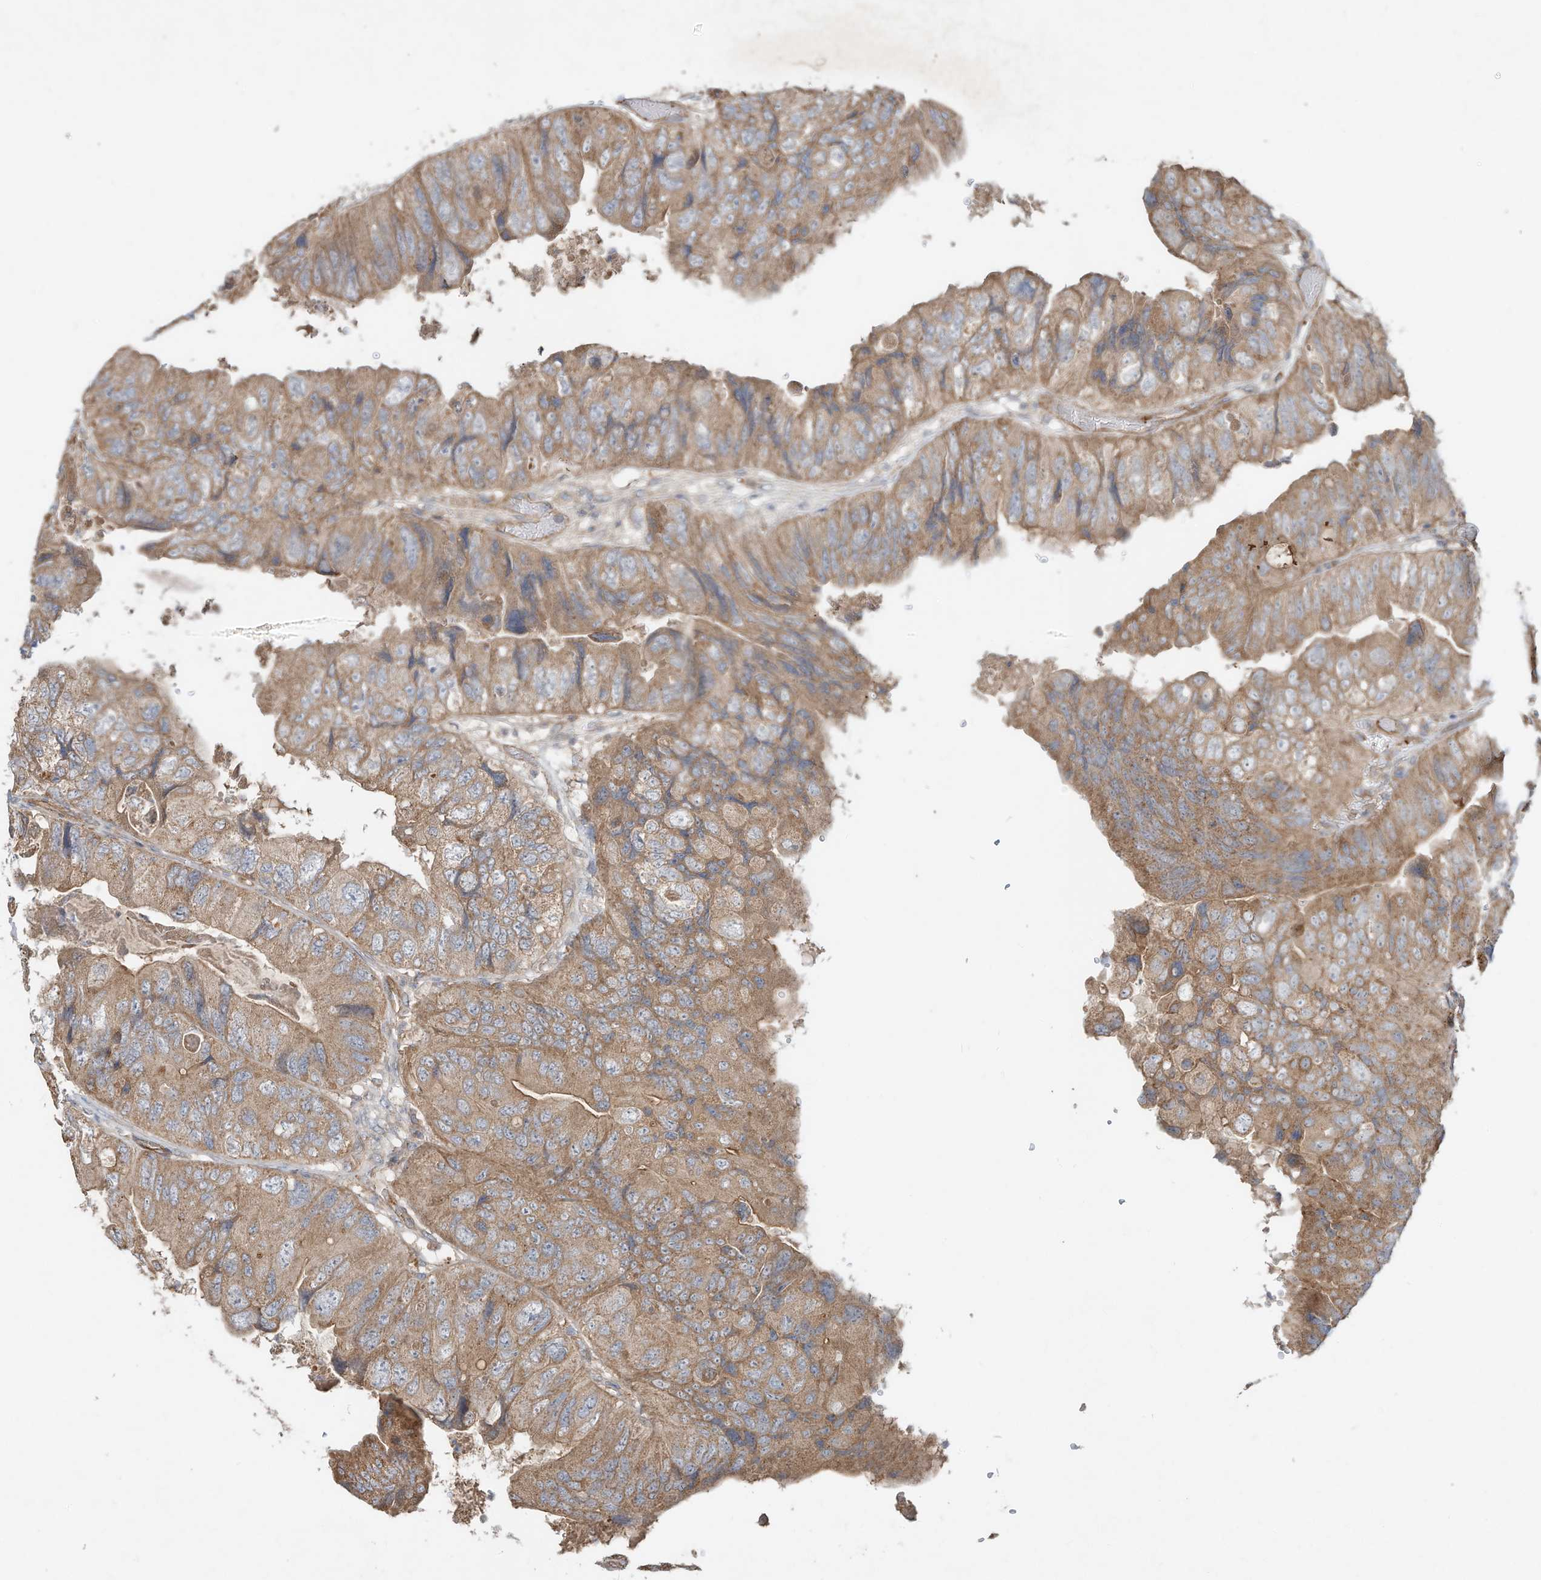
{"staining": {"intensity": "moderate", "quantity": ">75%", "location": "cytoplasmic/membranous"}, "tissue": "colorectal cancer", "cell_type": "Tumor cells", "image_type": "cancer", "snomed": [{"axis": "morphology", "description": "Adenocarcinoma, NOS"}, {"axis": "topography", "description": "Rectum"}], "caption": "High-power microscopy captured an immunohistochemistry (IHC) image of adenocarcinoma (colorectal), revealing moderate cytoplasmic/membranous positivity in approximately >75% of tumor cells. The staining was performed using DAB (3,3'-diaminobenzidine) to visualize the protein expression in brown, while the nuclei were stained in blue with hematoxylin (Magnification: 20x).", "gene": "HTR5A", "patient": {"sex": "male", "age": 63}}